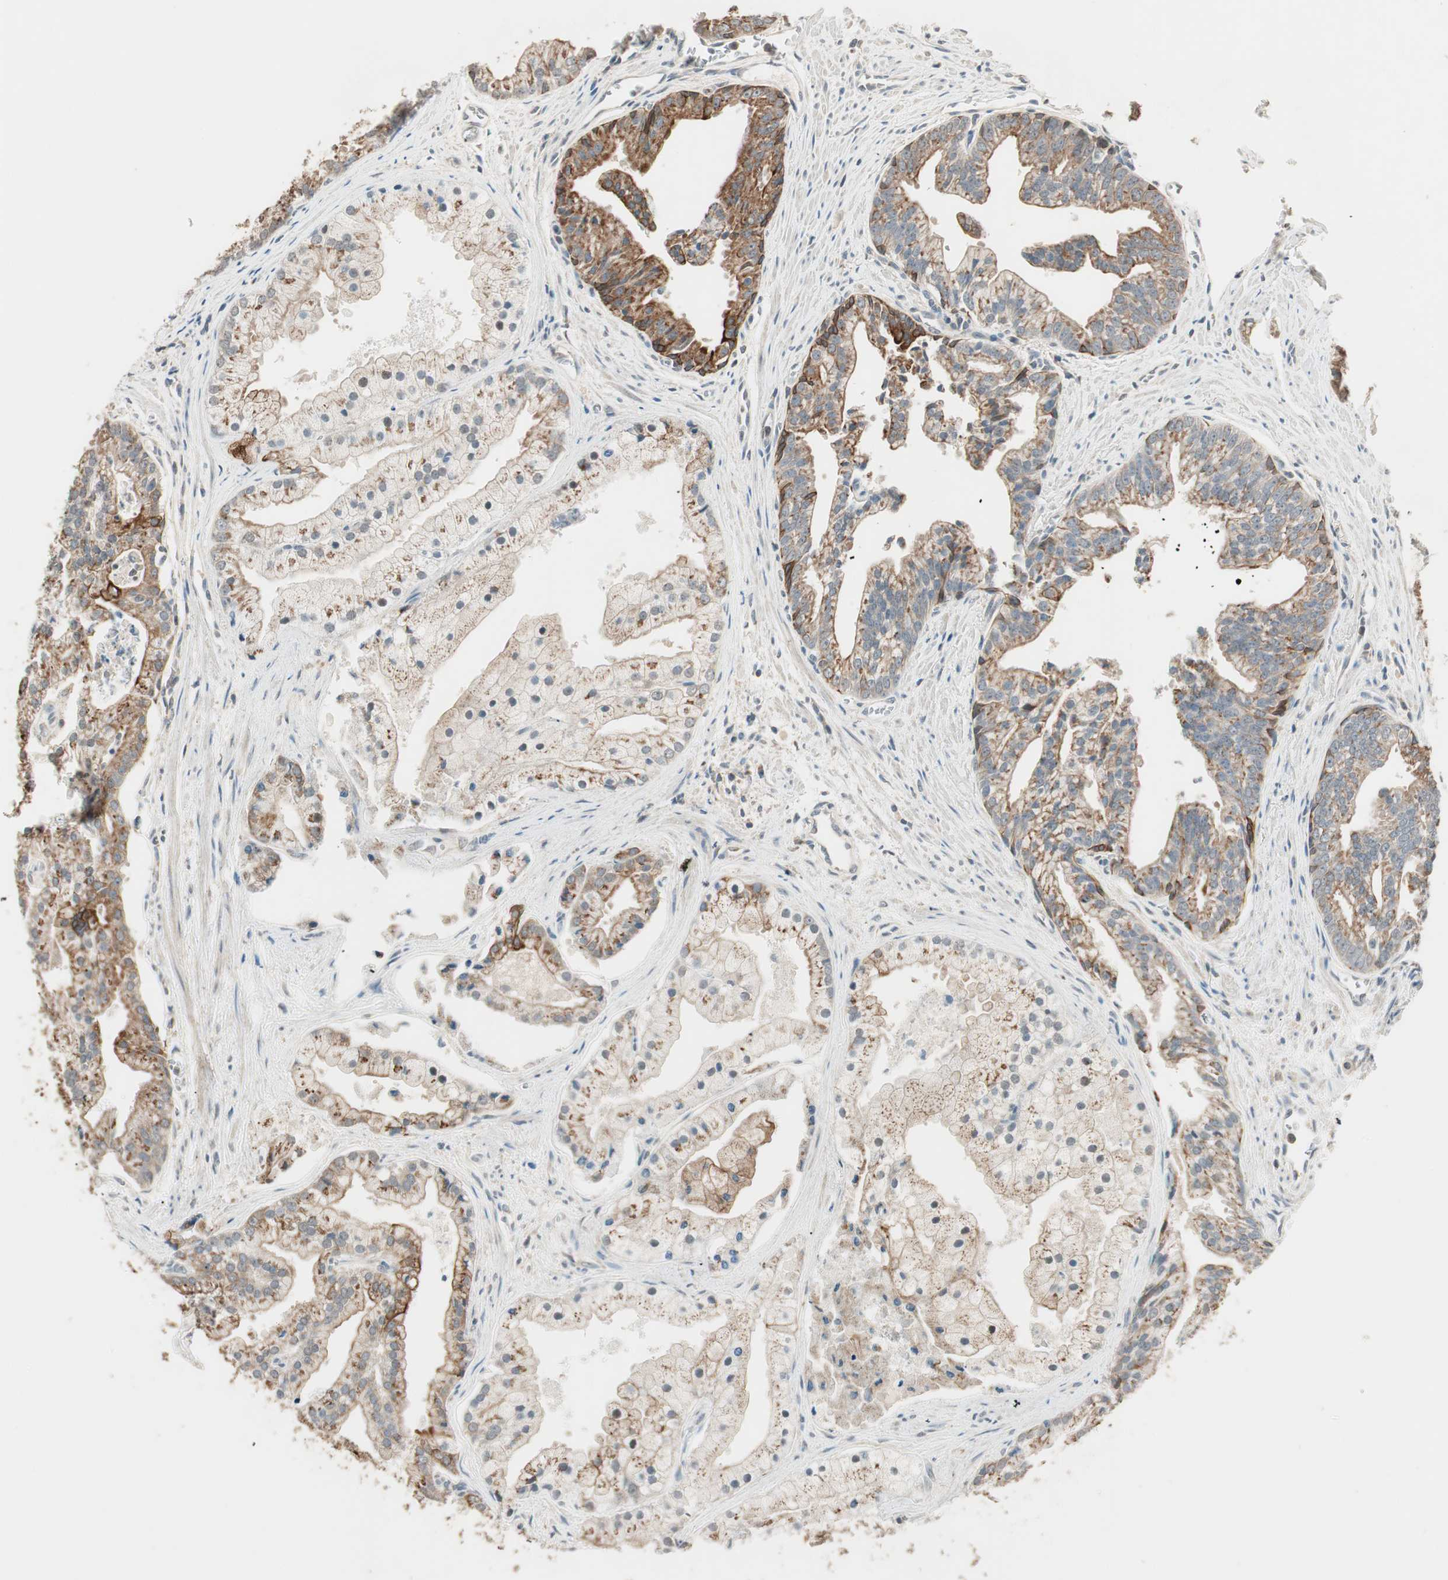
{"staining": {"intensity": "moderate", "quantity": ">75%", "location": "cytoplasmic/membranous"}, "tissue": "prostate cancer", "cell_type": "Tumor cells", "image_type": "cancer", "snomed": [{"axis": "morphology", "description": "Adenocarcinoma, High grade"}, {"axis": "topography", "description": "Prostate"}], "caption": "Protein analysis of high-grade adenocarcinoma (prostate) tissue demonstrates moderate cytoplasmic/membranous expression in approximately >75% of tumor cells. The staining is performed using DAB brown chromogen to label protein expression. The nuclei are counter-stained blue using hematoxylin.", "gene": "TRIM21", "patient": {"sex": "male", "age": 67}}